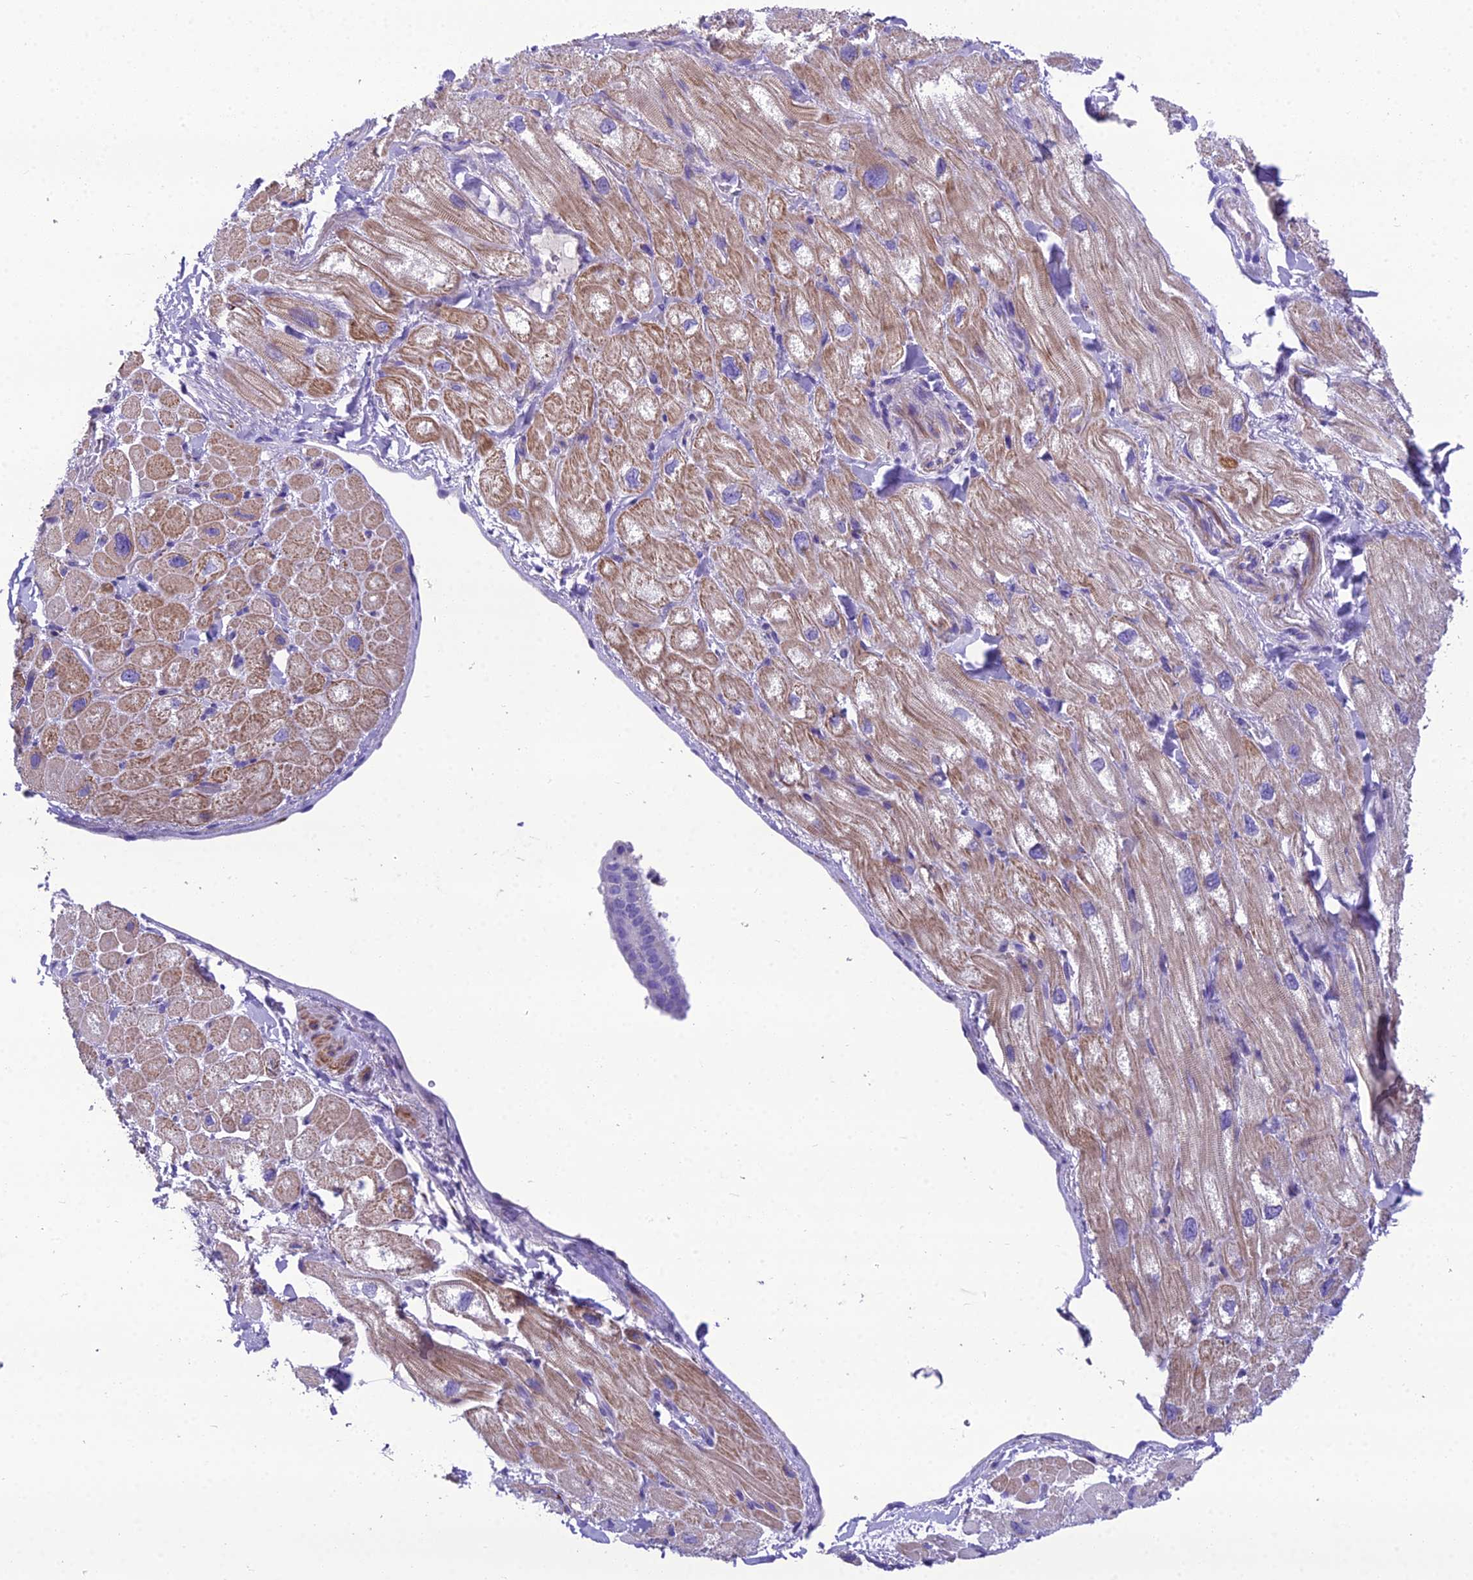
{"staining": {"intensity": "moderate", "quantity": "25%-75%", "location": "cytoplasmic/membranous"}, "tissue": "heart muscle", "cell_type": "Cardiomyocytes", "image_type": "normal", "snomed": [{"axis": "morphology", "description": "Normal tissue, NOS"}, {"axis": "topography", "description": "Heart"}], "caption": "Immunohistochemical staining of benign heart muscle shows moderate cytoplasmic/membranous protein staining in approximately 25%-75% of cardiomyocytes.", "gene": "GFRA1", "patient": {"sex": "male", "age": 65}}